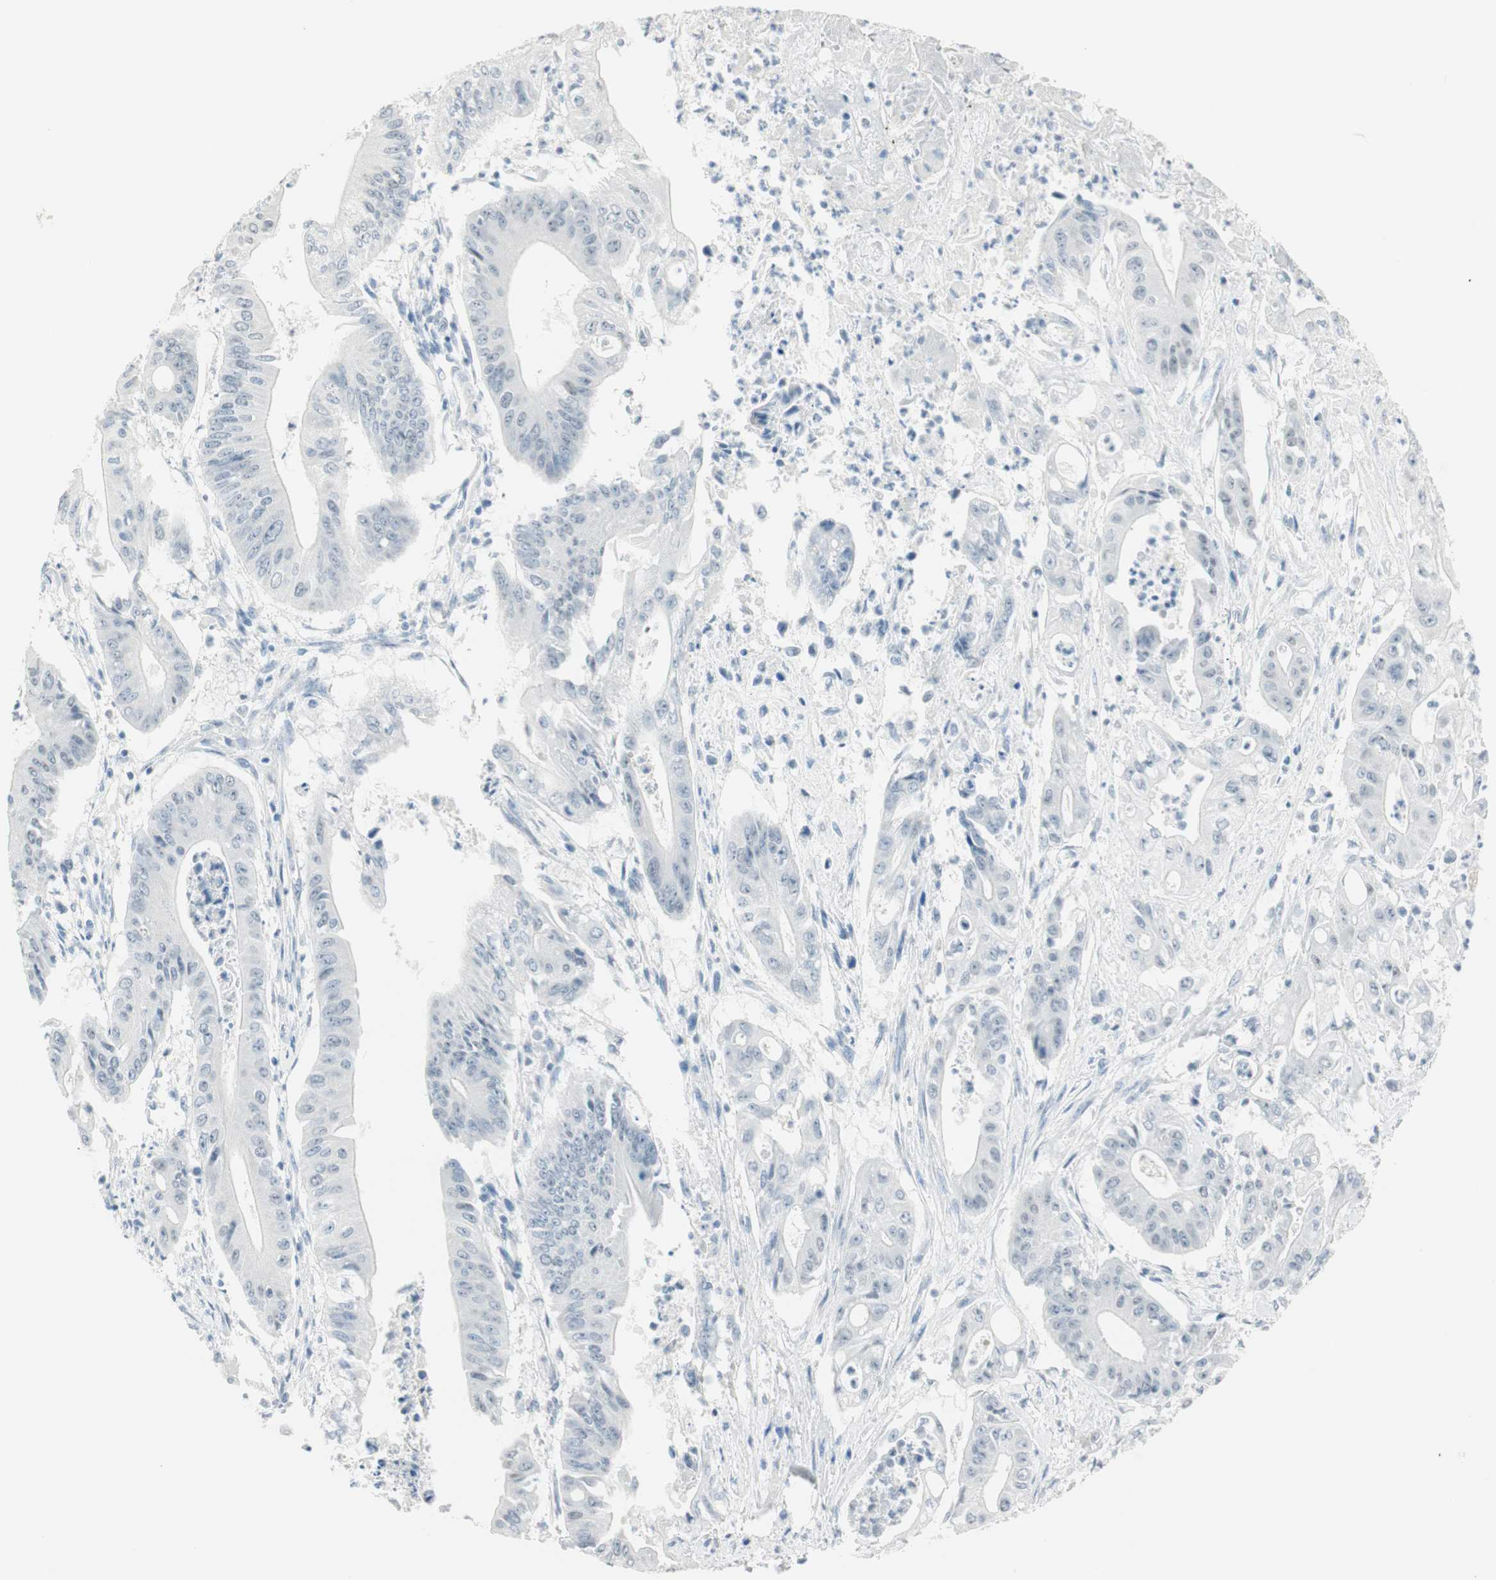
{"staining": {"intensity": "negative", "quantity": "none", "location": "none"}, "tissue": "pancreatic cancer", "cell_type": "Tumor cells", "image_type": "cancer", "snomed": [{"axis": "morphology", "description": "Normal tissue, NOS"}, {"axis": "topography", "description": "Lymph node"}], "caption": "A photomicrograph of human pancreatic cancer is negative for staining in tumor cells. (DAB (3,3'-diaminobenzidine) IHC, high magnification).", "gene": "MLLT10", "patient": {"sex": "male", "age": 62}}